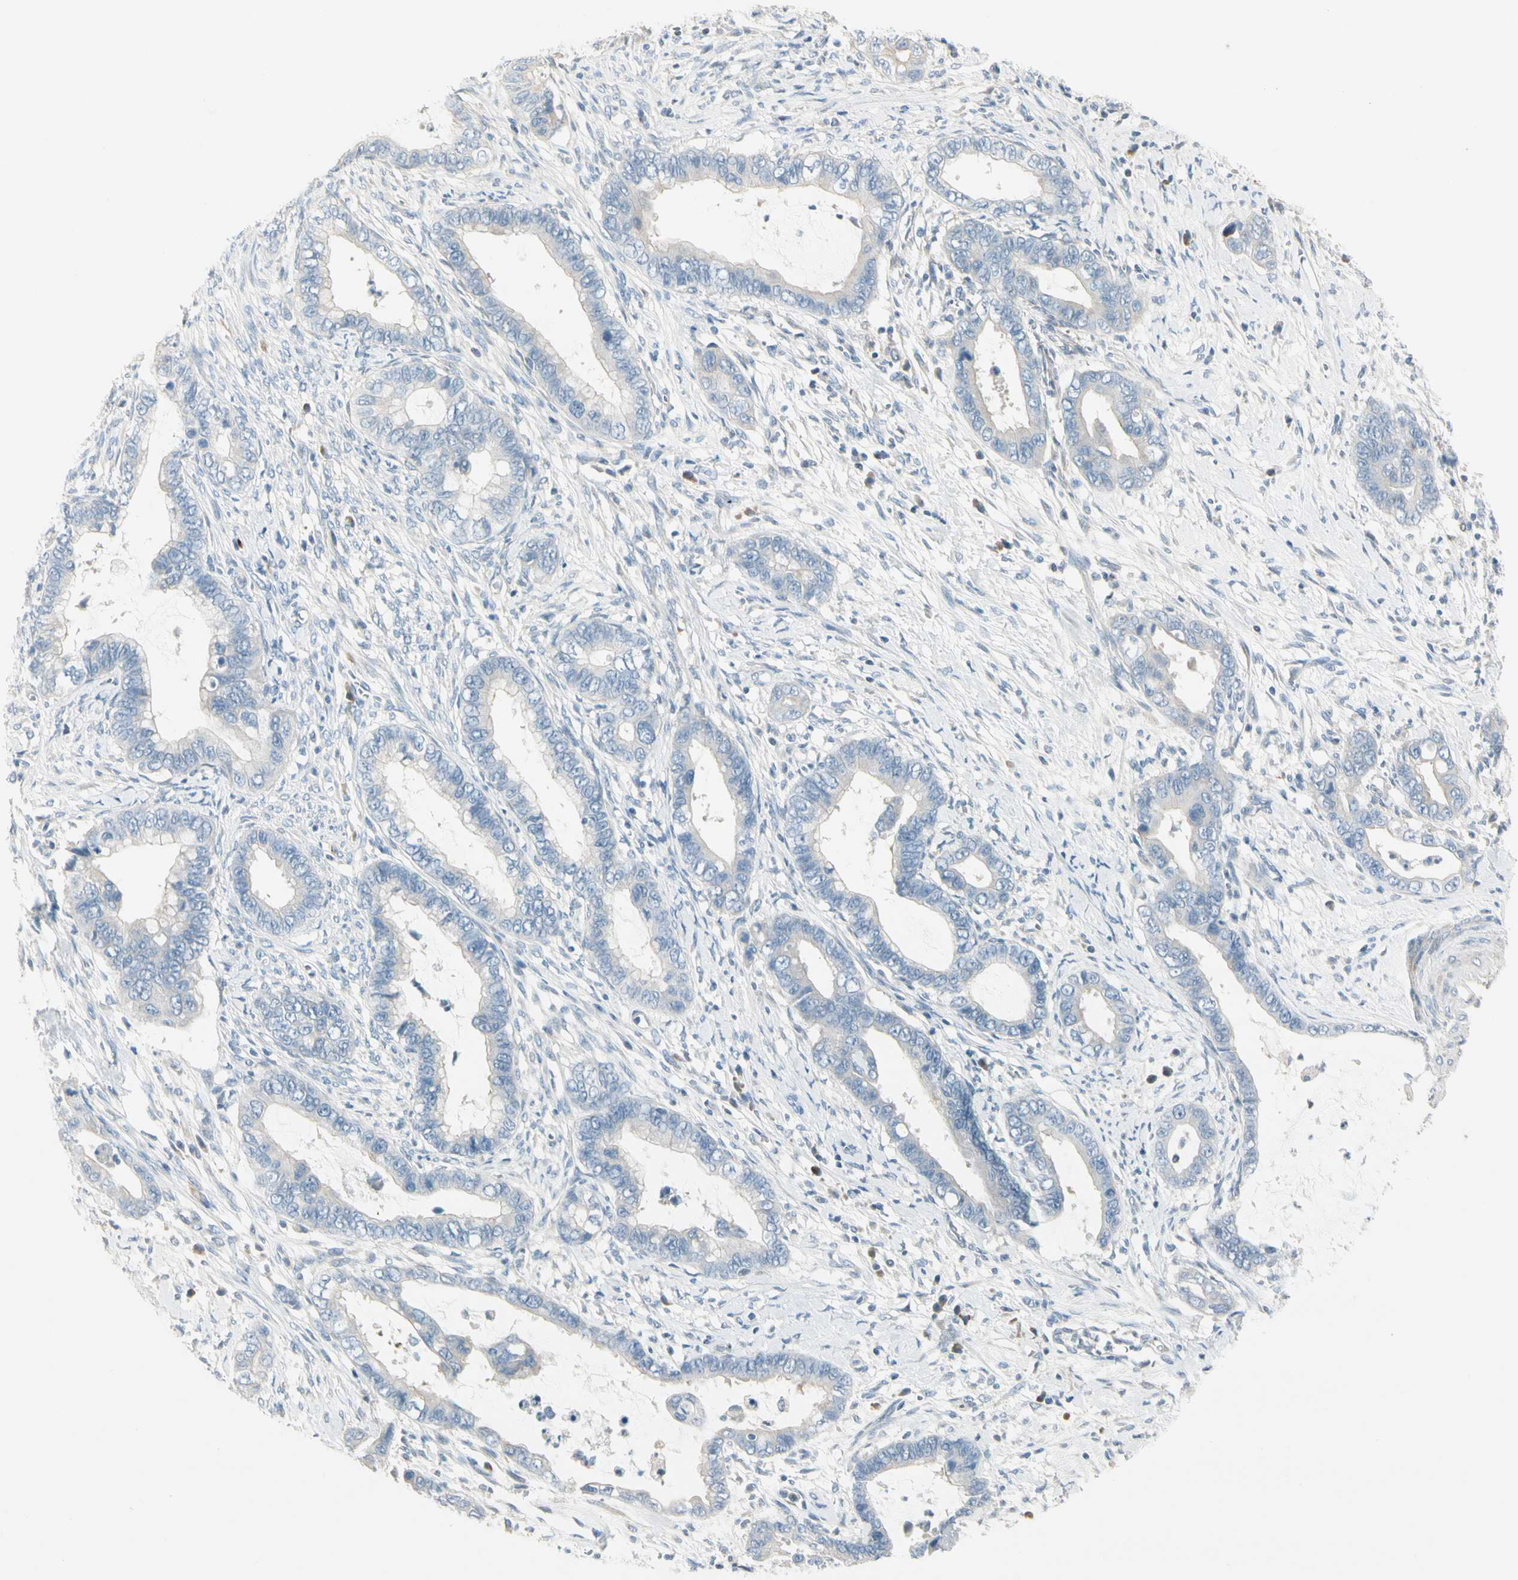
{"staining": {"intensity": "negative", "quantity": "none", "location": "none"}, "tissue": "cervical cancer", "cell_type": "Tumor cells", "image_type": "cancer", "snomed": [{"axis": "morphology", "description": "Adenocarcinoma, NOS"}, {"axis": "topography", "description": "Cervix"}], "caption": "The micrograph exhibits no significant staining in tumor cells of cervical cancer. (Brightfield microscopy of DAB immunohistochemistry at high magnification).", "gene": "CYP2E1", "patient": {"sex": "female", "age": 44}}